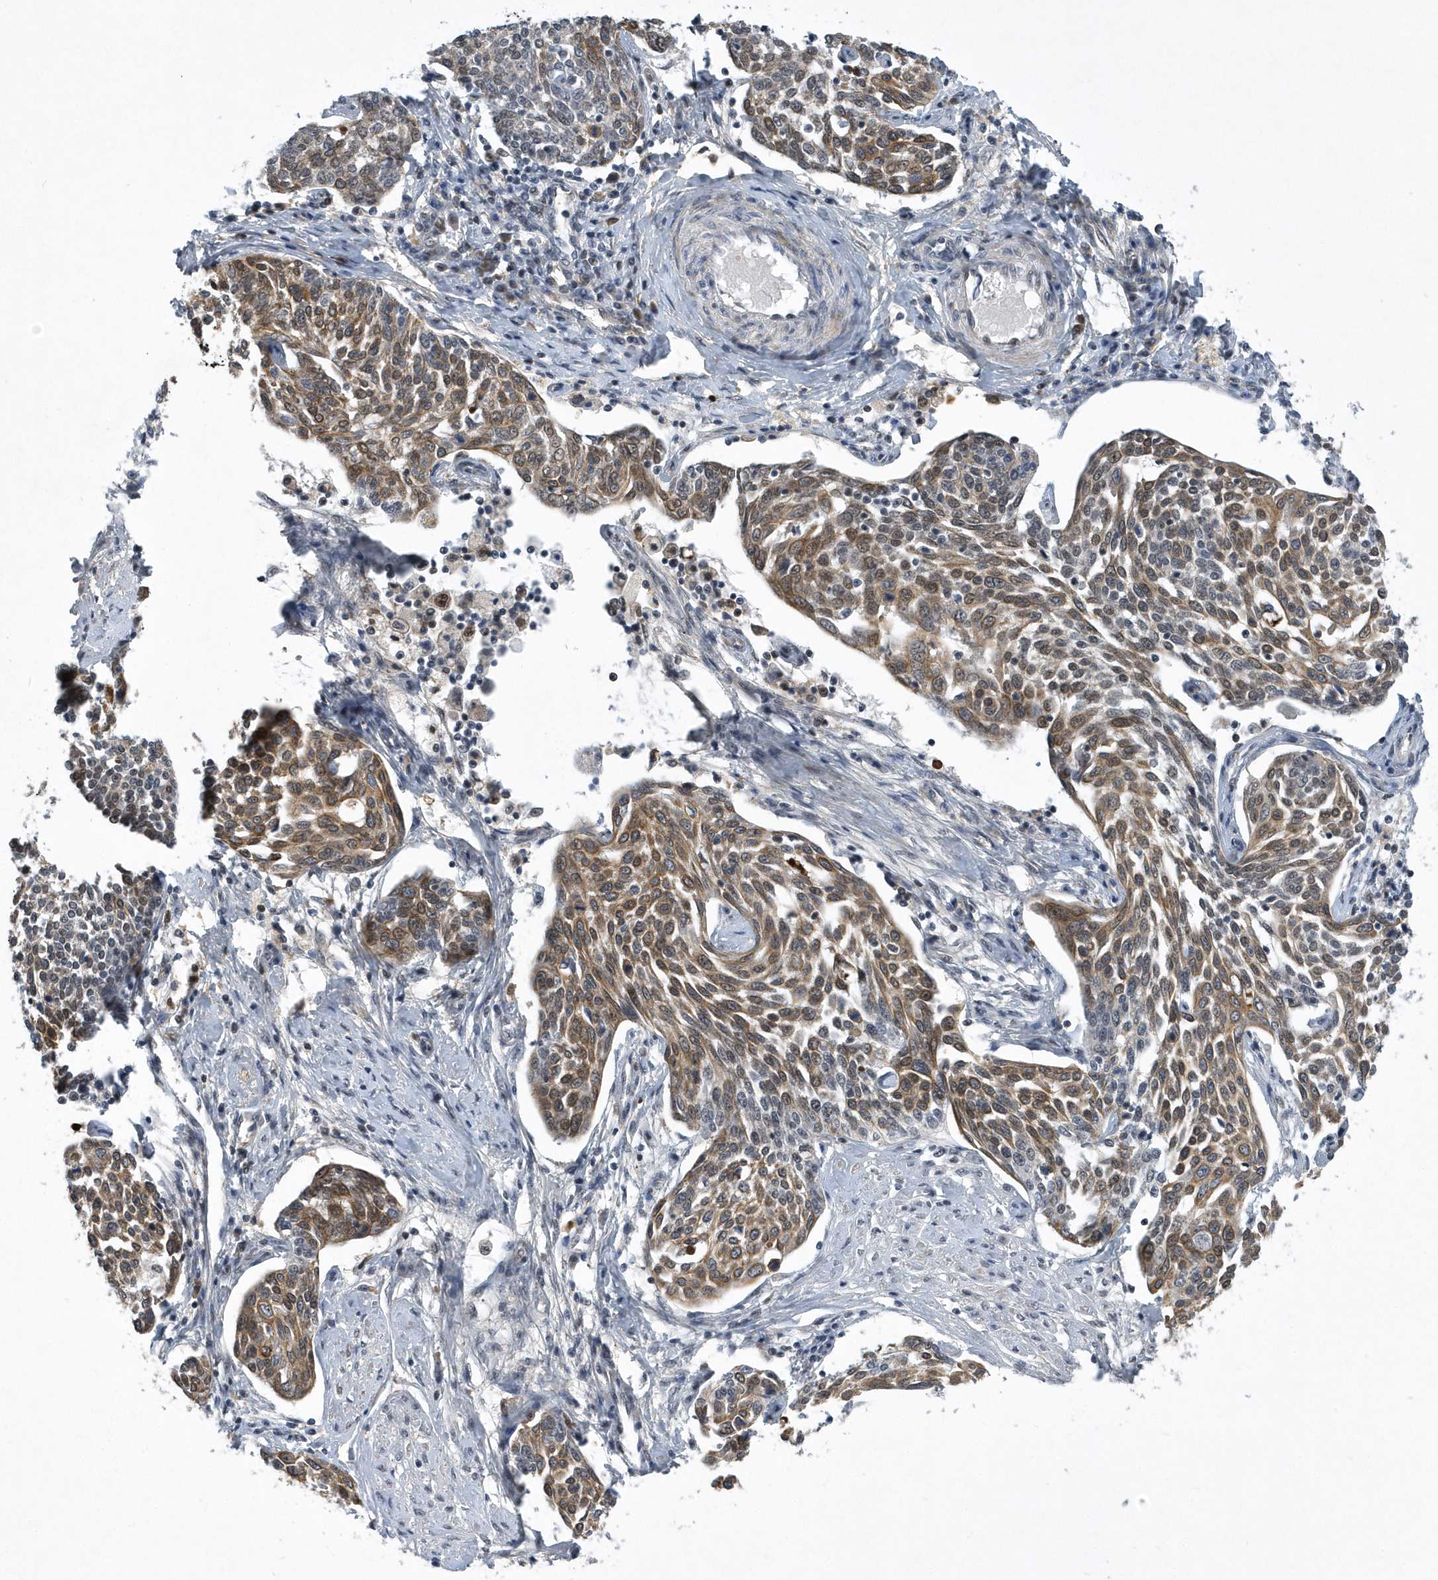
{"staining": {"intensity": "moderate", "quantity": ">75%", "location": "cytoplasmic/membranous"}, "tissue": "cervical cancer", "cell_type": "Tumor cells", "image_type": "cancer", "snomed": [{"axis": "morphology", "description": "Squamous cell carcinoma, NOS"}, {"axis": "topography", "description": "Cervix"}], "caption": "Cervical cancer tissue exhibits moderate cytoplasmic/membranous positivity in approximately >75% of tumor cells, visualized by immunohistochemistry. The staining is performed using DAB brown chromogen to label protein expression. The nuclei are counter-stained blue using hematoxylin.", "gene": "FAM217A", "patient": {"sex": "female", "age": 34}}